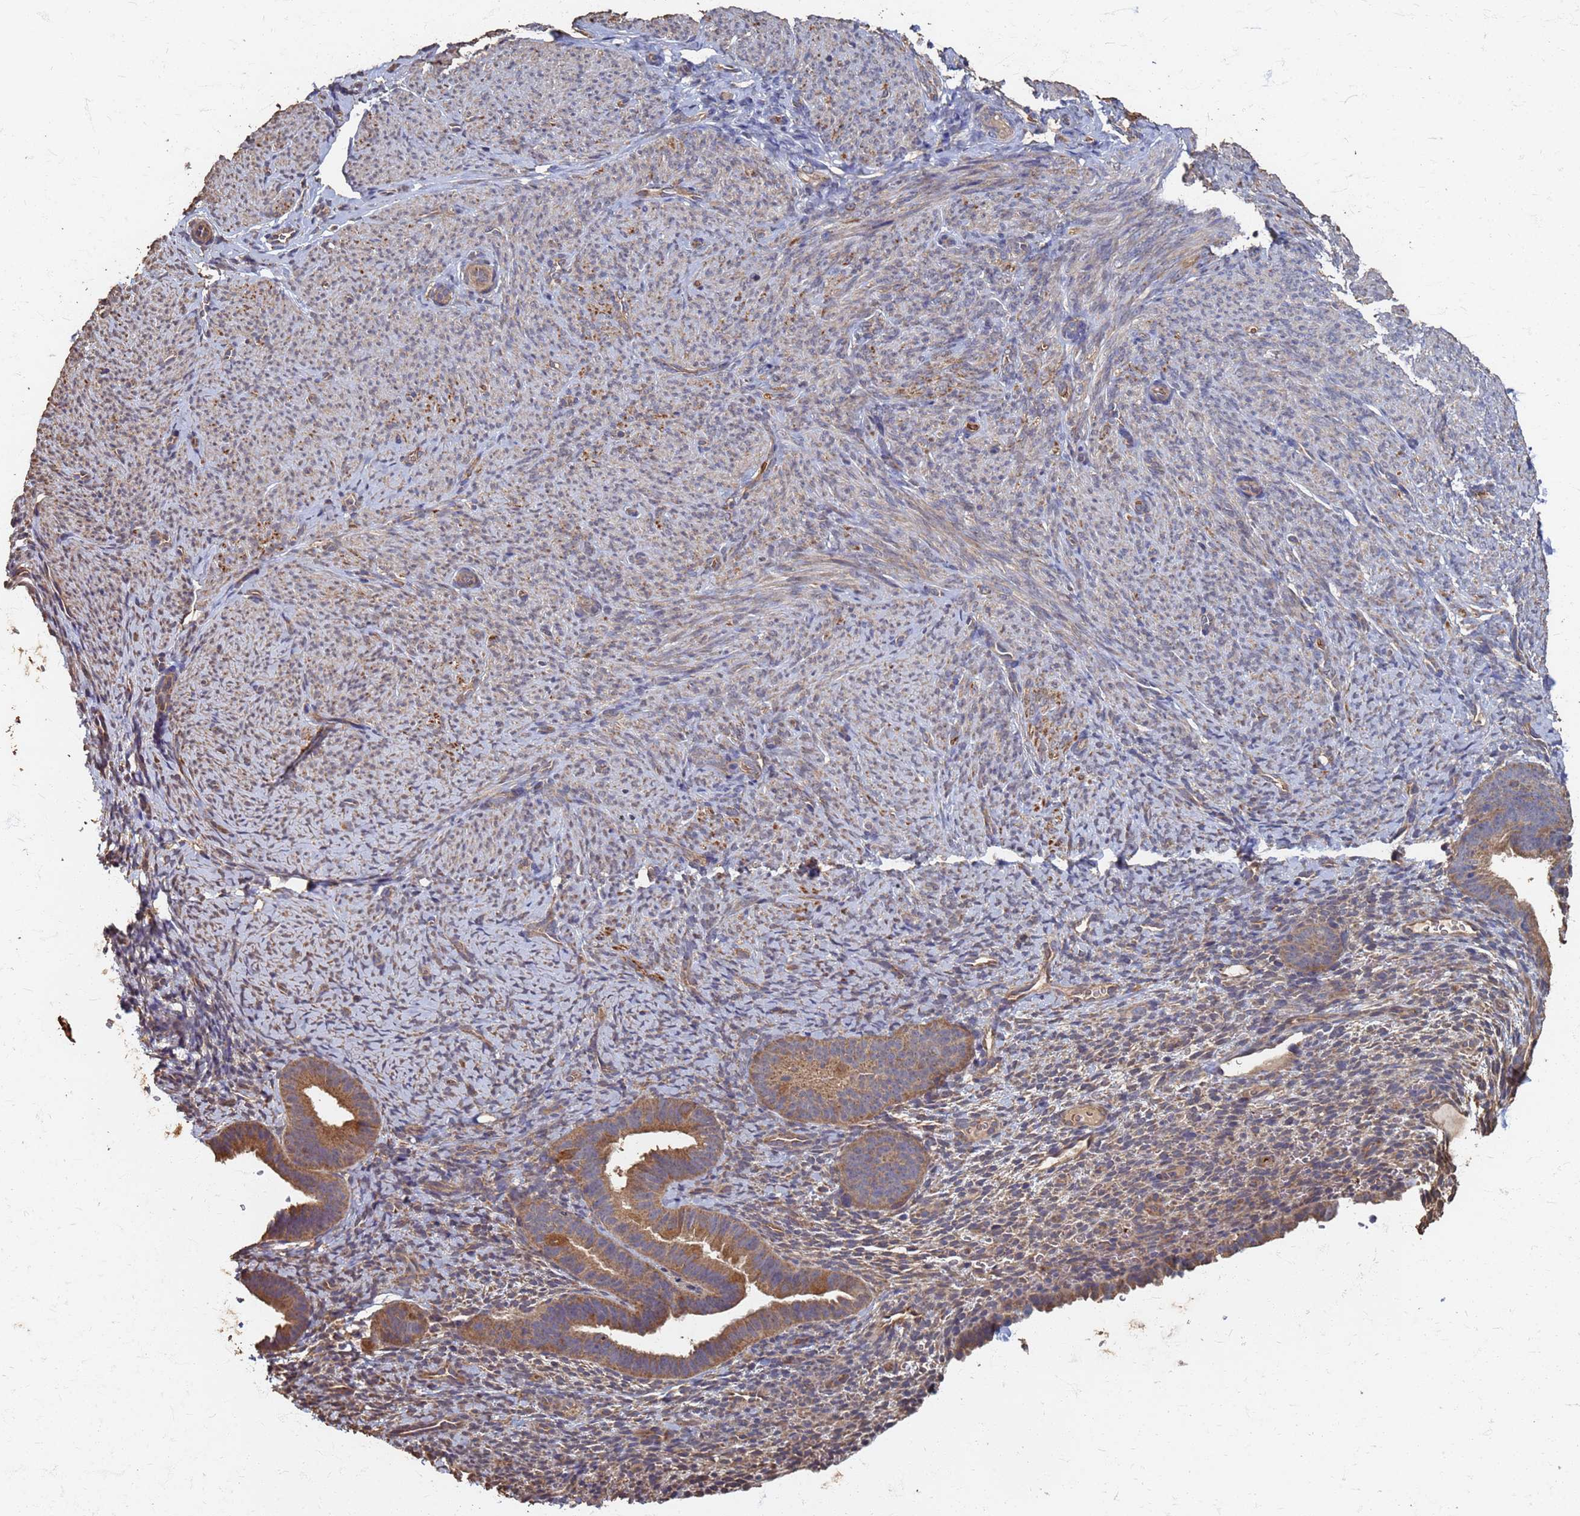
{"staining": {"intensity": "moderate", "quantity": "<25%", "location": "cytoplasmic/membranous"}, "tissue": "endometrium", "cell_type": "Cells in endometrial stroma", "image_type": "normal", "snomed": [{"axis": "morphology", "description": "Normal tissue, NOS"}, {"axis": "topography", "description": "Endometrium"}], "caption": "Endometrium stained for a protein (brown) reveals moderate cytoplasmic/membranous positive positivity in about <25% of cells in endometrial stroma.", "gene": "DPH5", "patient": {"sex": "female", "age": 65}}